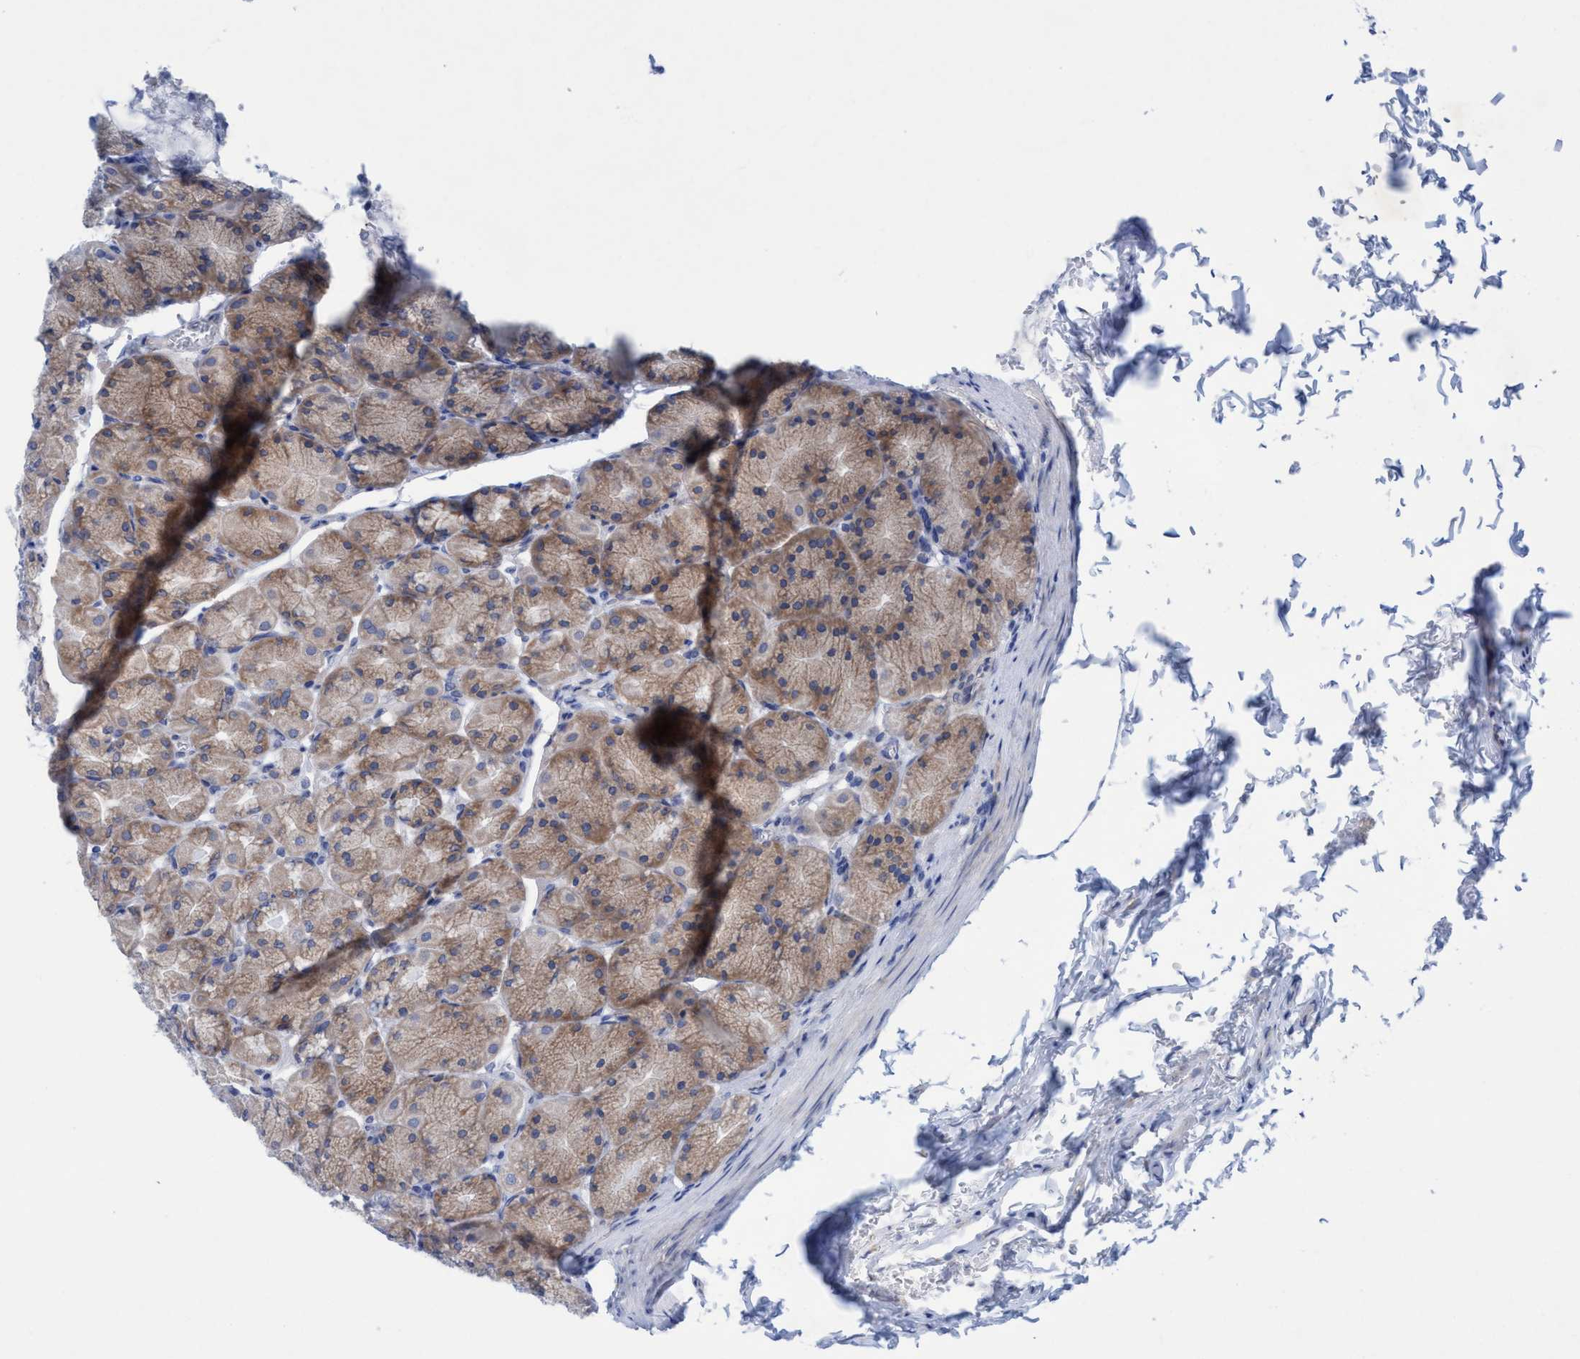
{"staining": {"intensity": "moderate", "quantity": ">75%", "location": "cytoplasmic/membranous"}, "tissue": "stomach", "cell_type": "Glandular cells", "image_type": "normal", "snomed": [{"axis": "morphology", "description": "Normal tissue, NOS"}, {"axis": "topography", "description": "Stomach, upper"}], "caption": "Immunohistochemical staining of benign stomach shows moderate cytoplasmic/membranous protein expression in about >75% of glandular cells.", "gene": "RSAD1", "patient": {"sex": "female", "age": 56}}